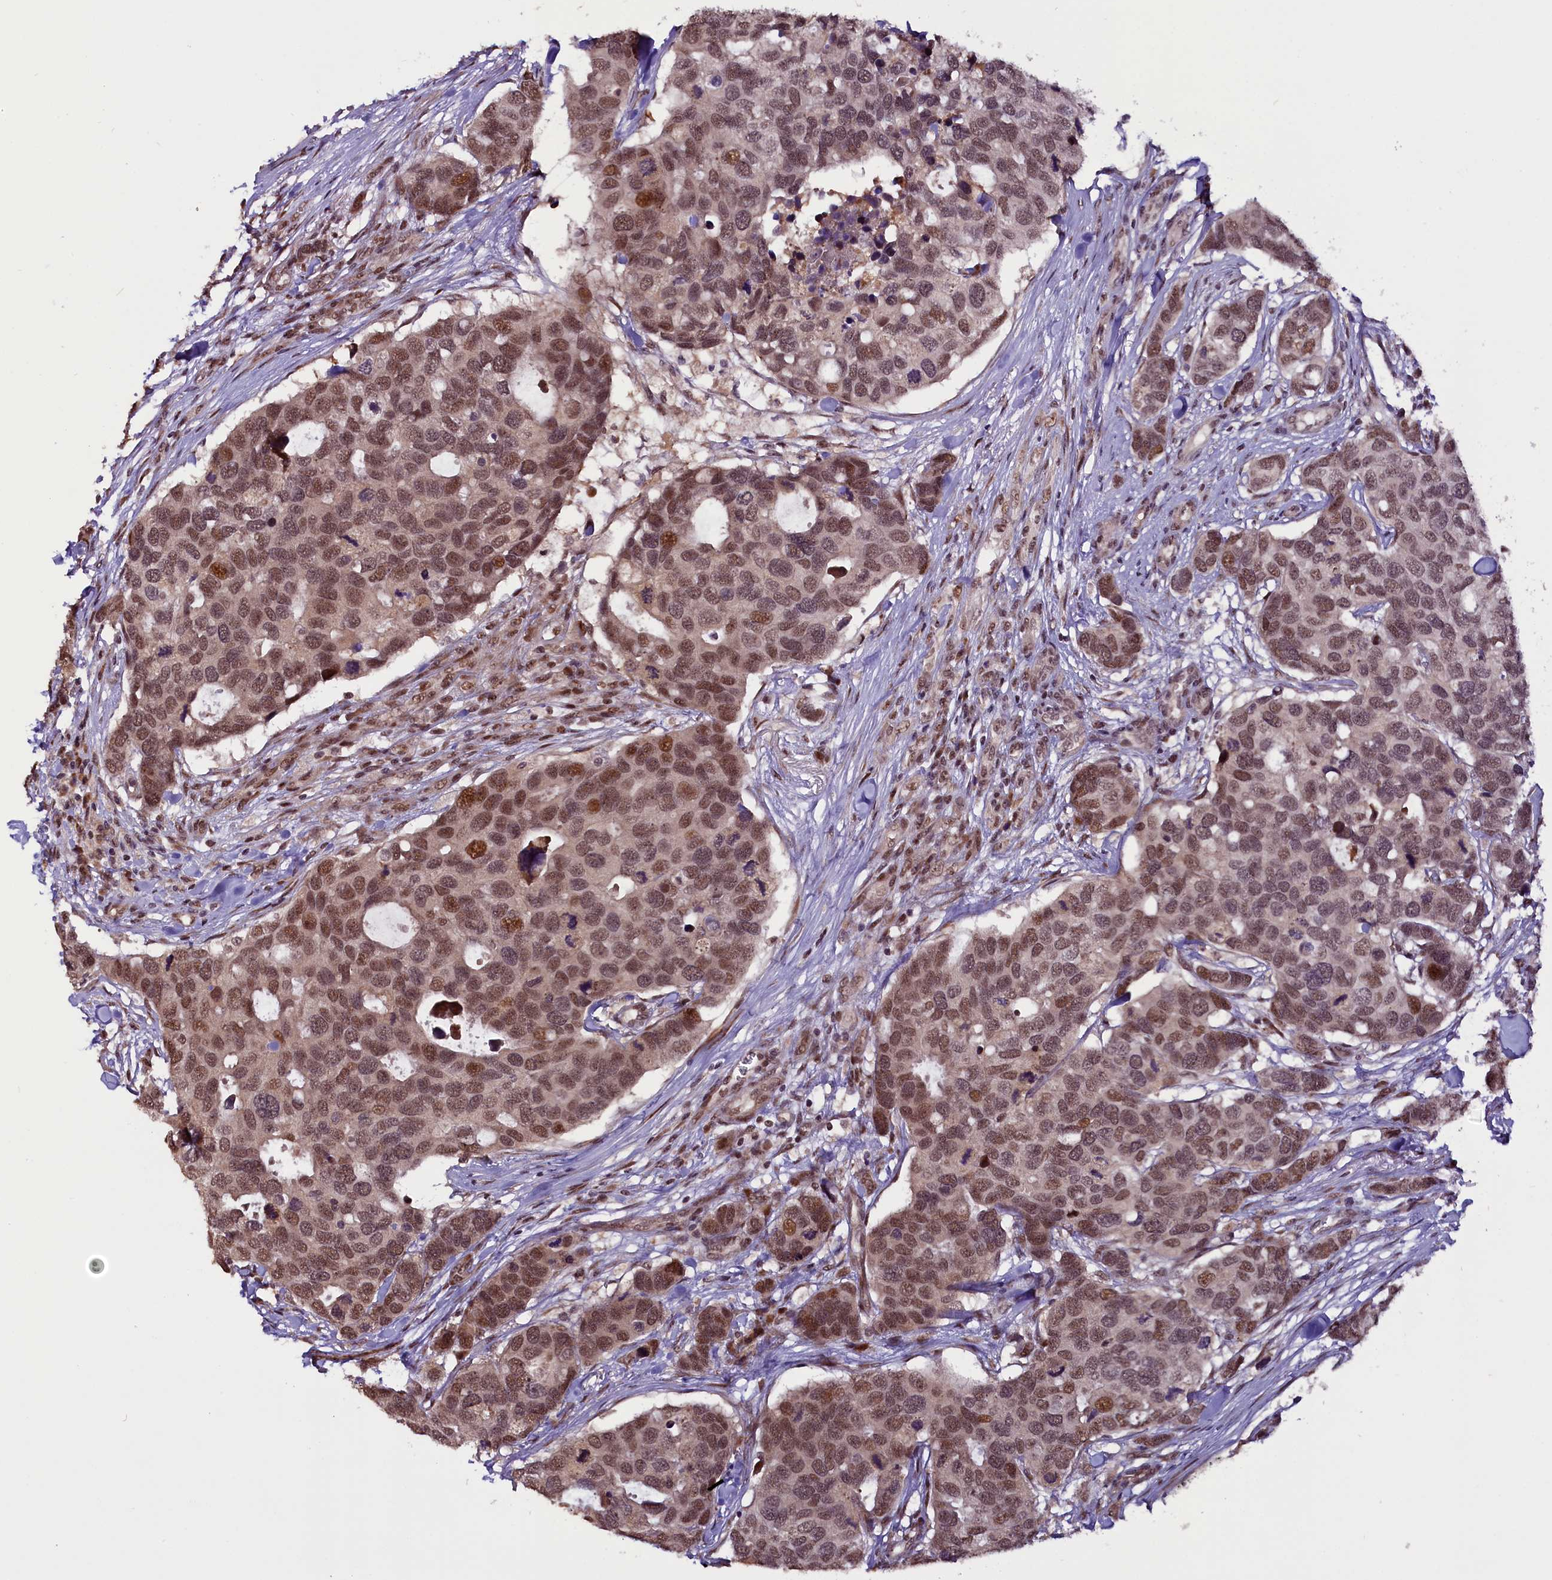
{"staining": {"intensity": "moderate", "quantity": ">75%", "location": "nuclear"}, "tissue": "breast cancer", "cell_type": "Tumor cells", "image_type": "cancer", "snomed": [{"axis": "morphology", "description": "Duct carcinoma"}, {"axis": "topography", "description": "Breast"}], "caption": "A micrograph of human breast invasive ductal carcinoma stained for a protein shows moderate nuclear brown staining in tumor cells. Immunohistochemistry stains the protein in brown and the nuclei are stained blue.", "gene": "RPUSD2", "patient": {"sex": "female", "age": 83}}